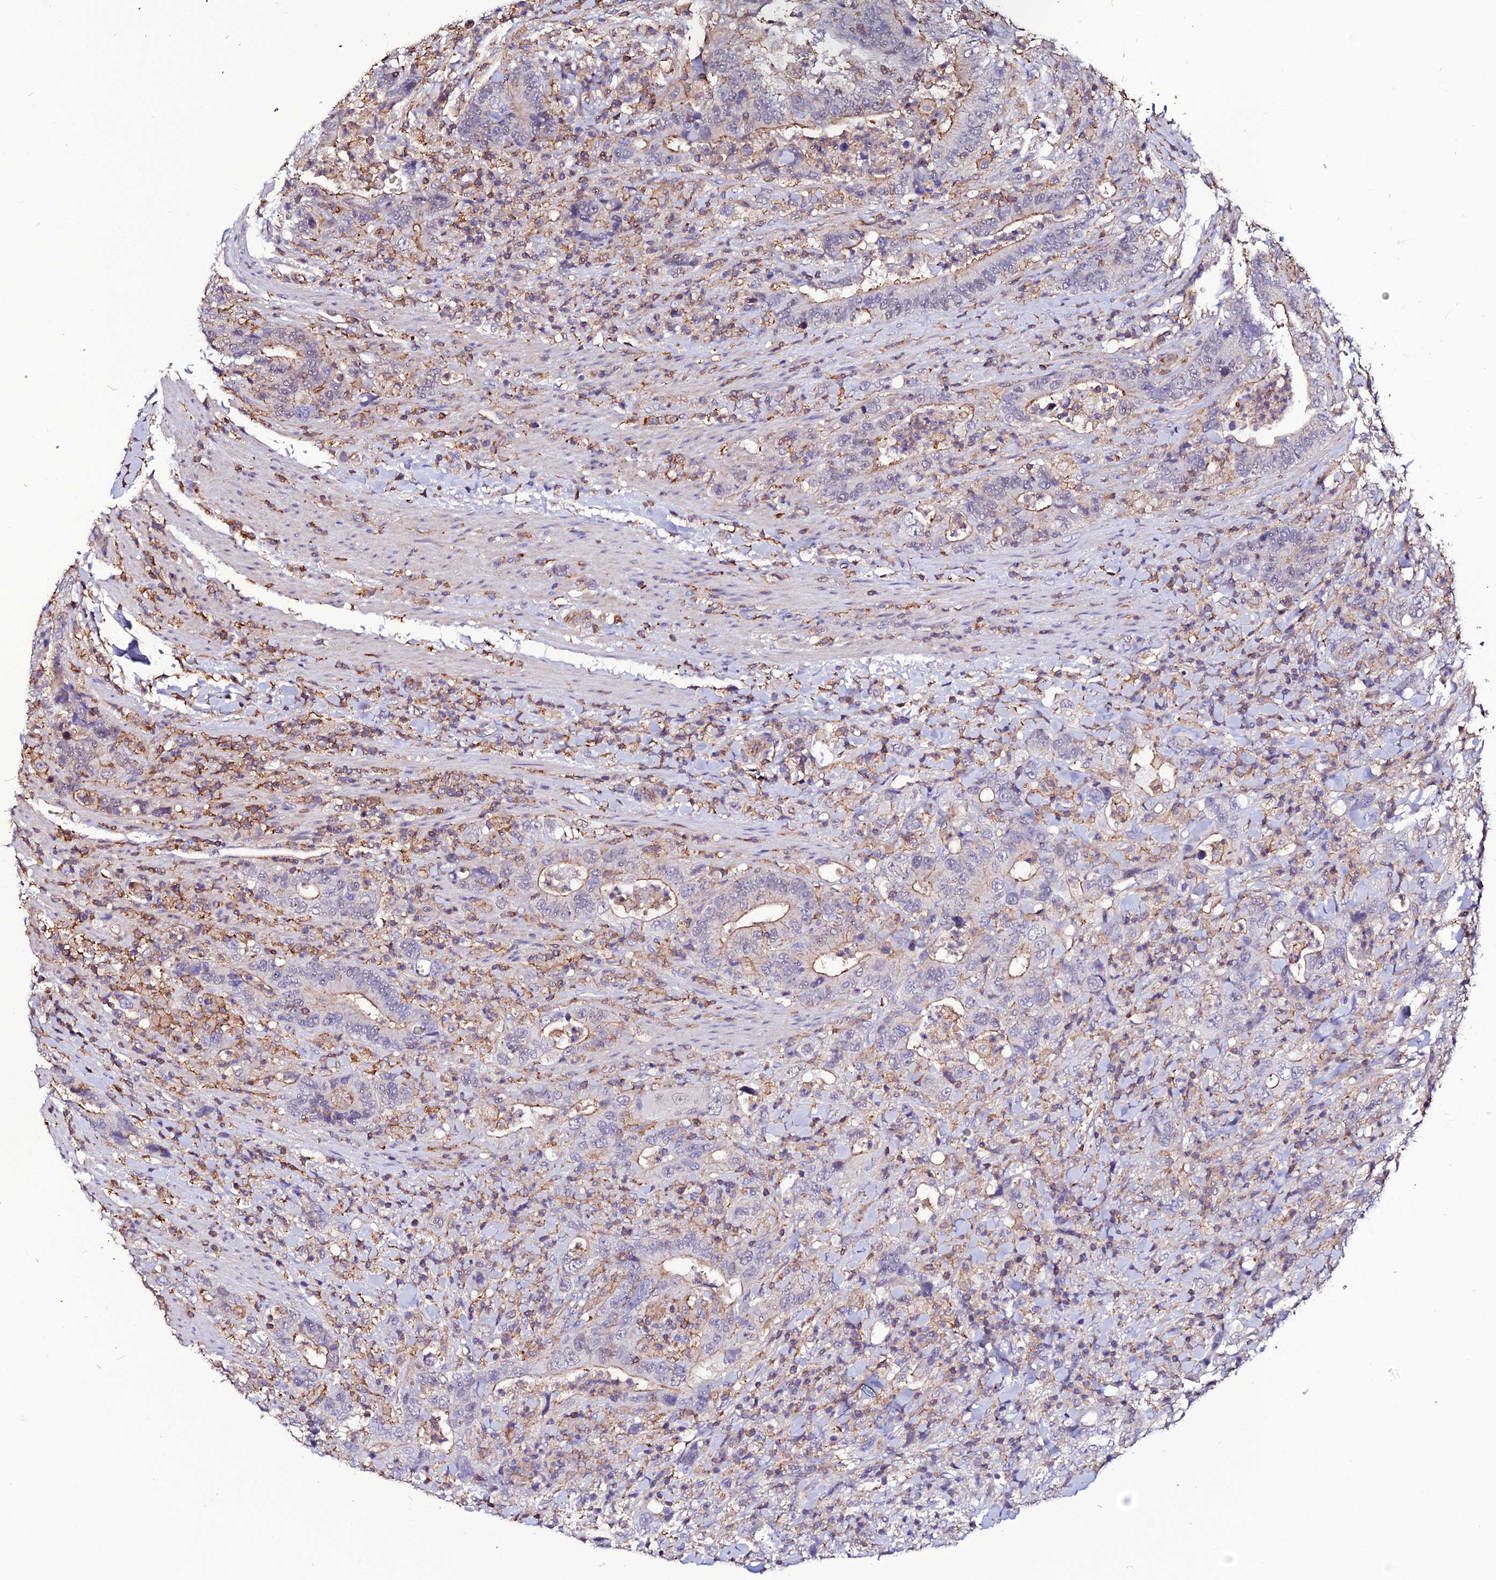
{"staining": {"intensity": "negative", "quantity": "none", "location": "none"}, "tissue": "colorectal cancer", "cell_type": "Tumor cells", "image_type": "cancer", "snomed": [{"axis": "morphology", "description": "Adenocarcinoma, NOS"}, {"axis": "topography", "description": "Colon"}], "caption": "High magnification brightfield microscopy of colorectal cancer (adenocarcinoma) stained with DAB (3,3'-diaminobenzidine) (brown) and counterstained with hematoxylin (blue): tumor cells show no significant positivity.", "gene": "USP17L15", "patient": {"sex": "female", "age": 75}}